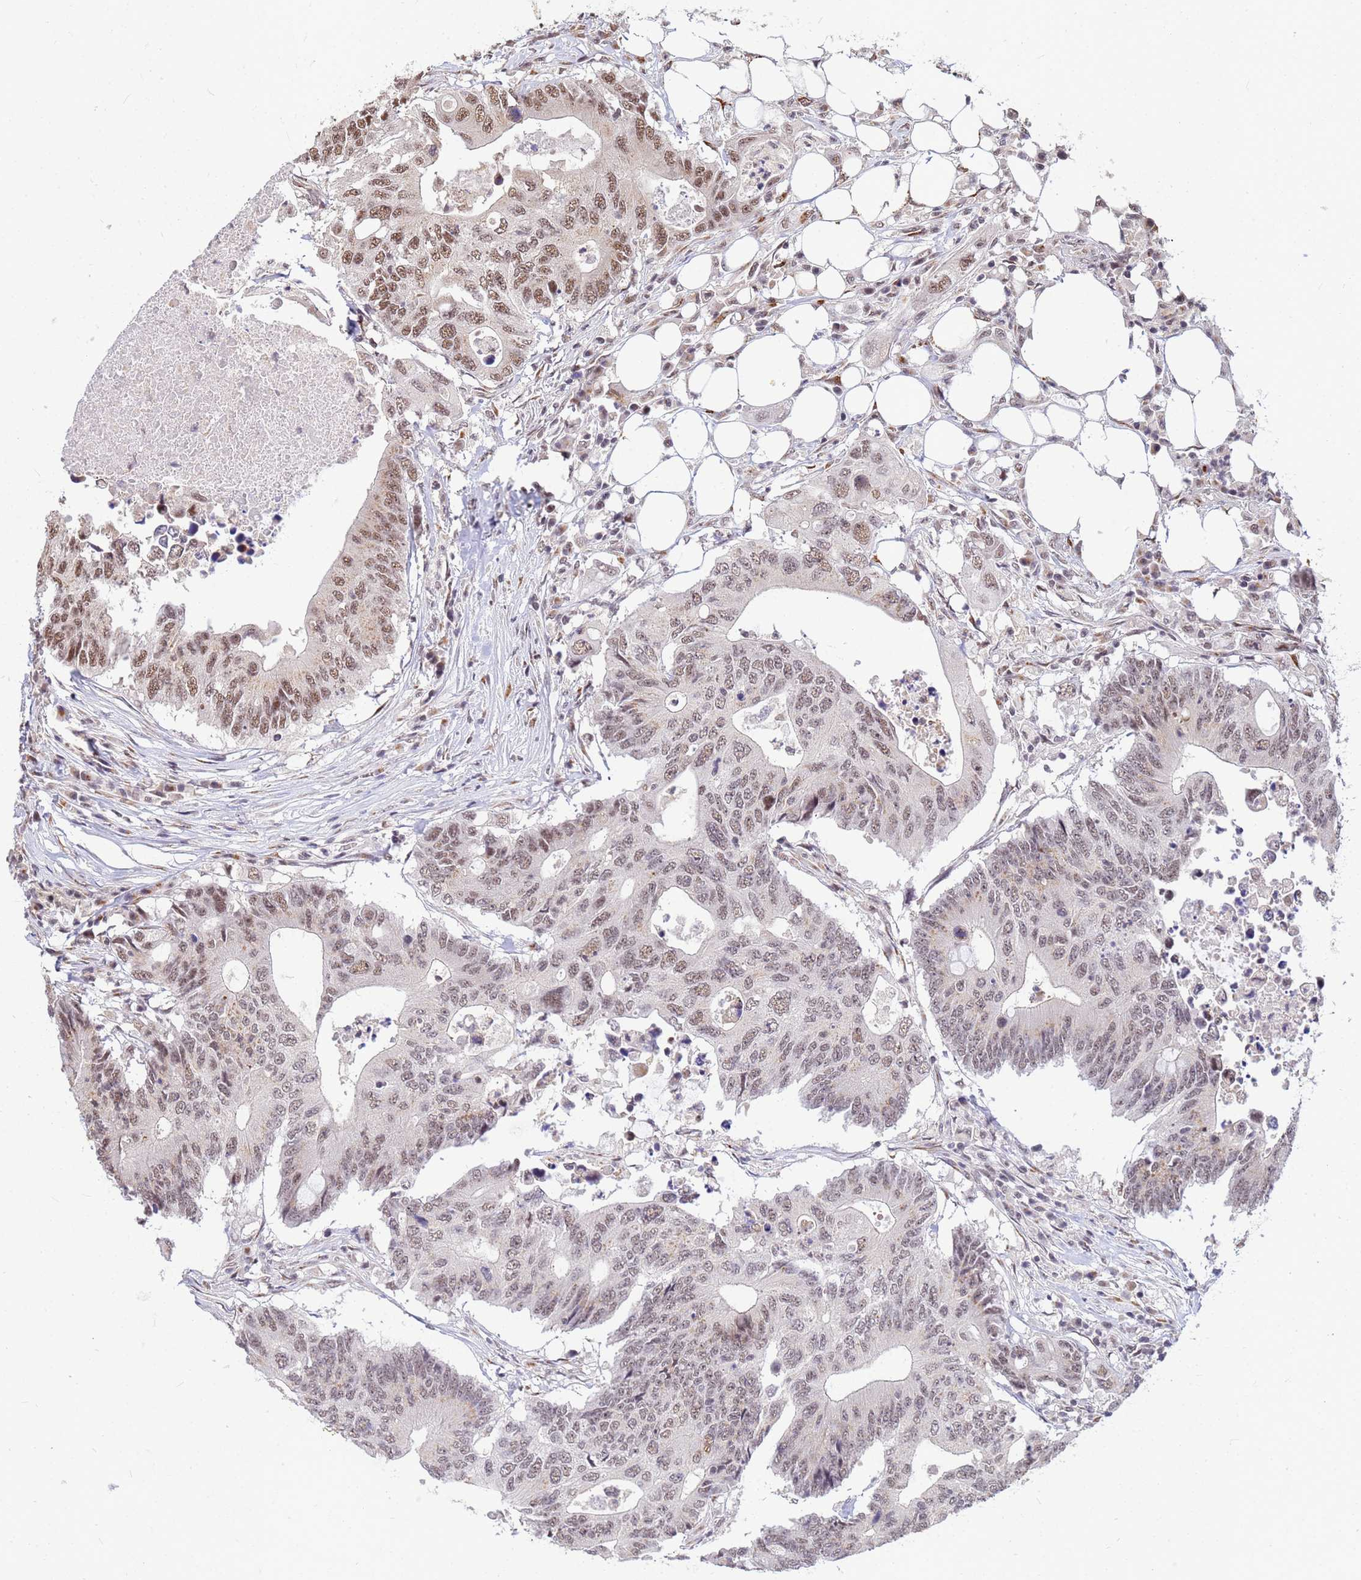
{"staining": {"intensity": "moderate", "quantity": ">75%", "location": "nuclear"}, "tissue": "colorectal cancer", "cell_type": "Tumor cells", "image_type": "cancer", "snomed": [{"axis": "morphology", "description": "Adenocarcinoma, NOS"}, {"axis": "topography", "description": "Colon"}], "caption": "Immunohistochemical staining of human colorectal cancer (adenocarcinoma) demonstrates medium levels of moderate nuclear positivity in approximately >75% of tumor cells.", "gene": "NCBP2", "patient": {"sex": "male", "age": 71}}